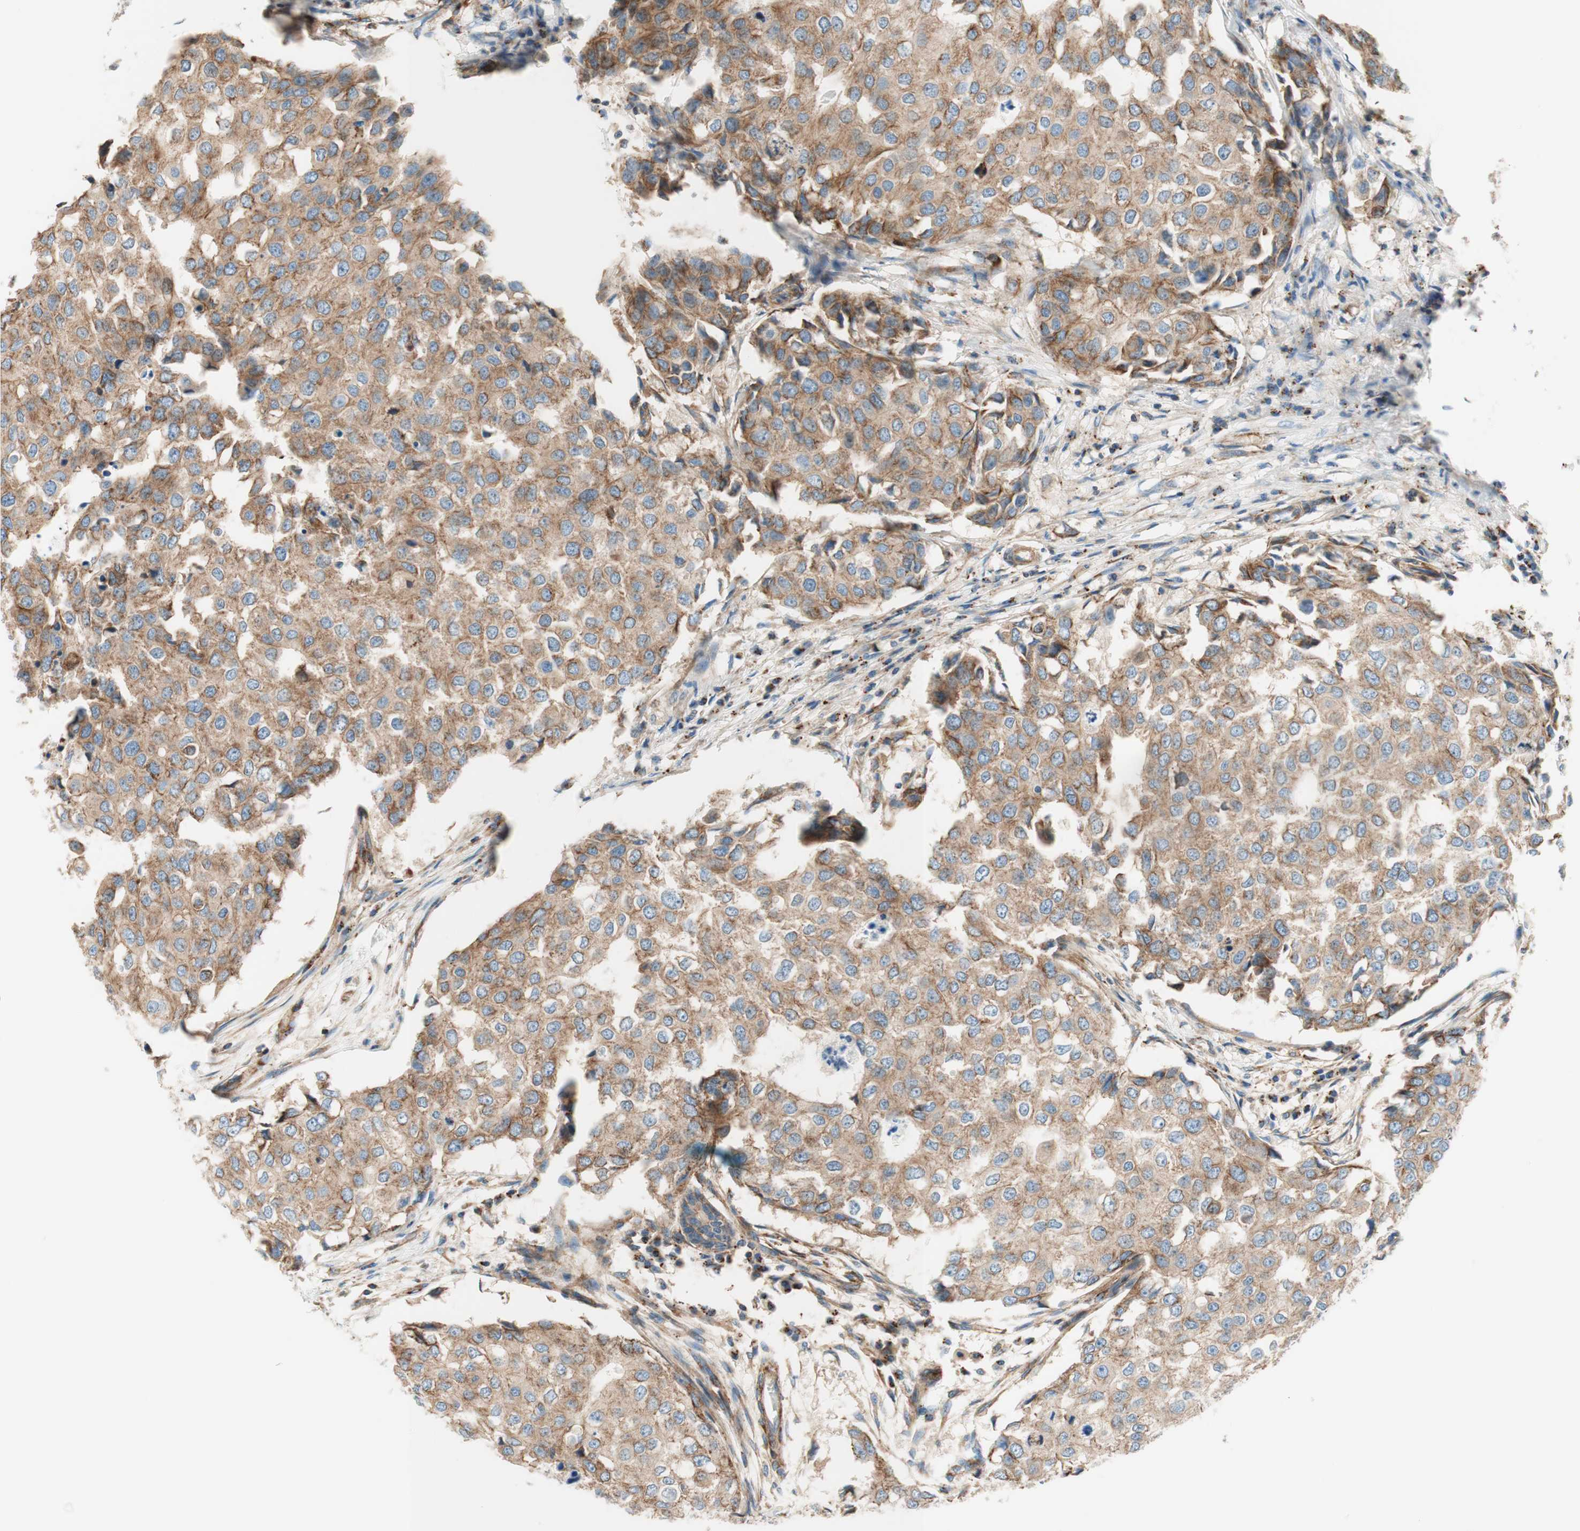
{"staining": {"intensity": "moderate", "quantity": ">75%", "location": "cytoplasmic/membranous"}, "tissue": "breast cancer", "cell_type": "Tumor cells", "image_type": "cancer", "snomed": [{"axis": "morphology", "description": "Duct carcinoma"}, {"axis": "topography", "description": "Breast"}], "caption": "Brown immunohistochemical staining in human infiltrating ductal carcinoma (breast) displays moderate cytoplasmic/membranous staining in approximately >75% of tumor cells. The protein of interest is stained brown, and the nuclei are stained in blue (DAB IHC with brightfield microscopy, high magnification).", "gene": "VPS26A", "patient": {"sex": "female", "age": 27}}